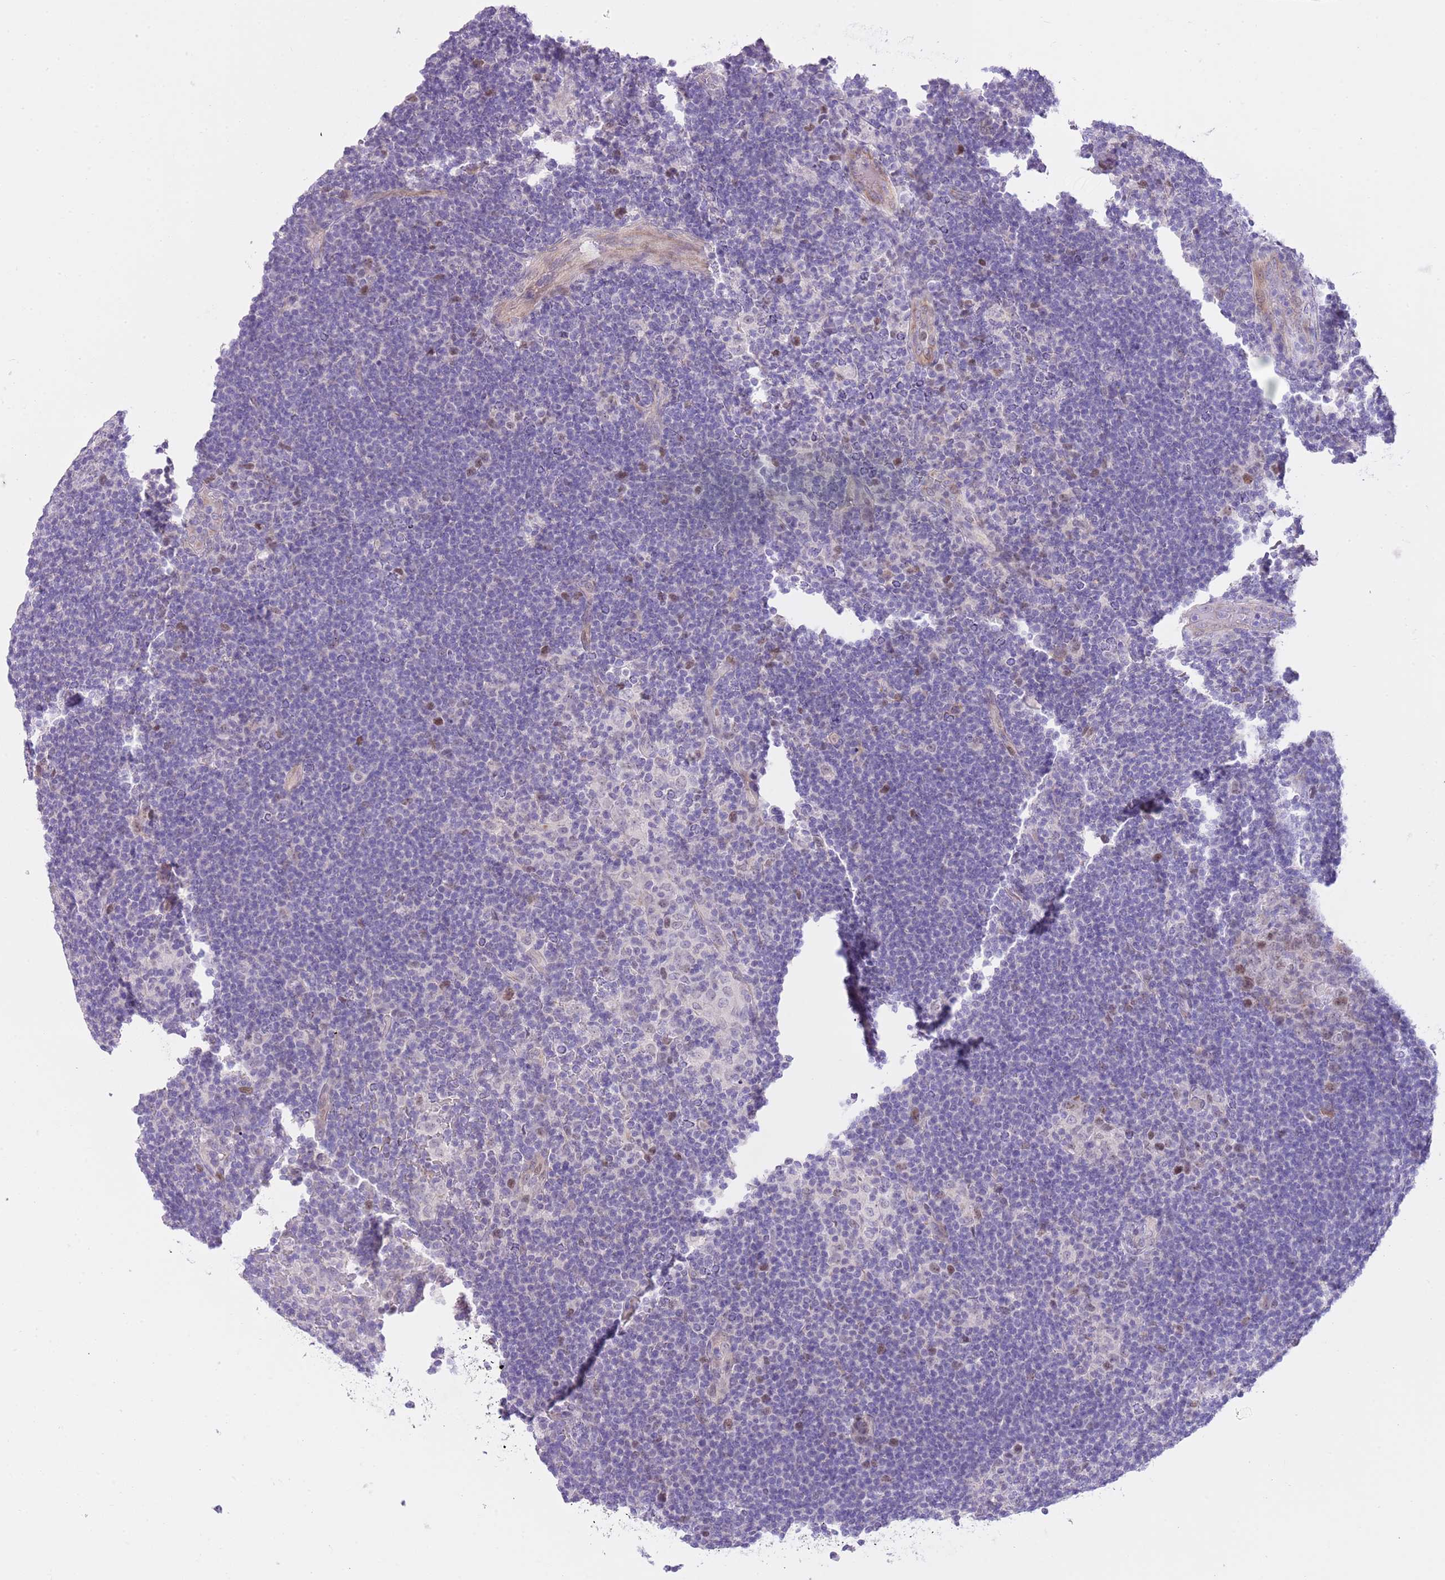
{"staining": {"intensity": "negative", "quantity": "none", "location": "none"}, "tissue": "lymphoma", "cell_type": "Tumor cells", "image_type": "cancer", "snomed": [{"axis": "morphology", "description": "Hodgkin's disease, NOS"}, {"axis": "topography", "description": "Lymph node"}], "caption": "The immunohistochemistry (IHC) photomicrograph has no significant staining in tumor cells of lymphoma tissue.", "gene": "FBRSL1", "patient": {"sex": "female", "age": 57}}